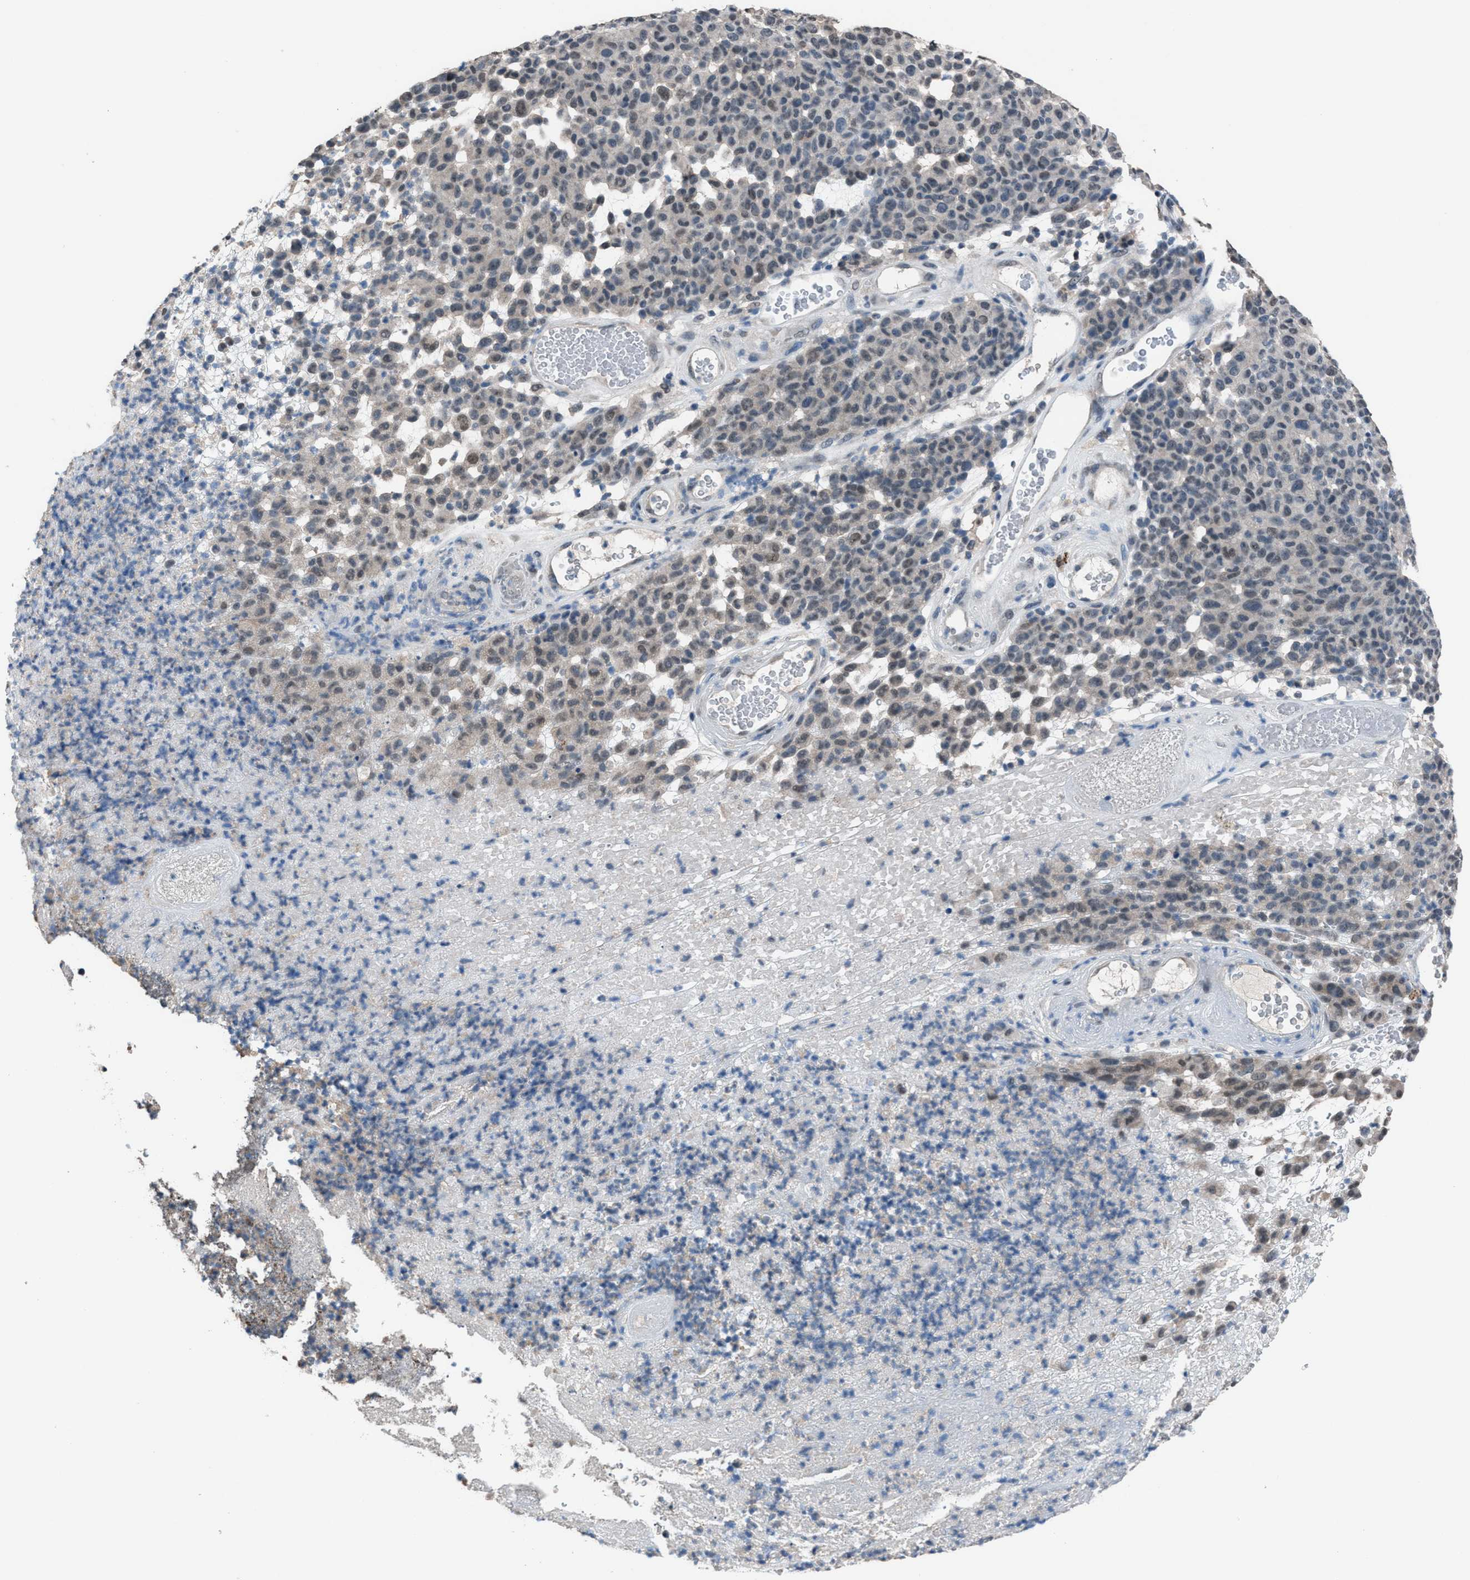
{"staining": {"intensity": "weak", "quantity": "25%-75%", "location": "nuclear"}, "tissue": "melanoma", "cell_type": "Tumor cells", "image_type": "cancer", "snomed": [{"axis": "morphology", "description": "Malignant melanoma, NOS"}, {"axis": "topography", "description": "Skin"}], "caption": "Protein staining of malignant melanoma tissue exhibits weak nuclear expression in approximately 25%-75% of tumor cells.", "gene": "ZNF276", "patient": {"sex": "male", "age": 59}}